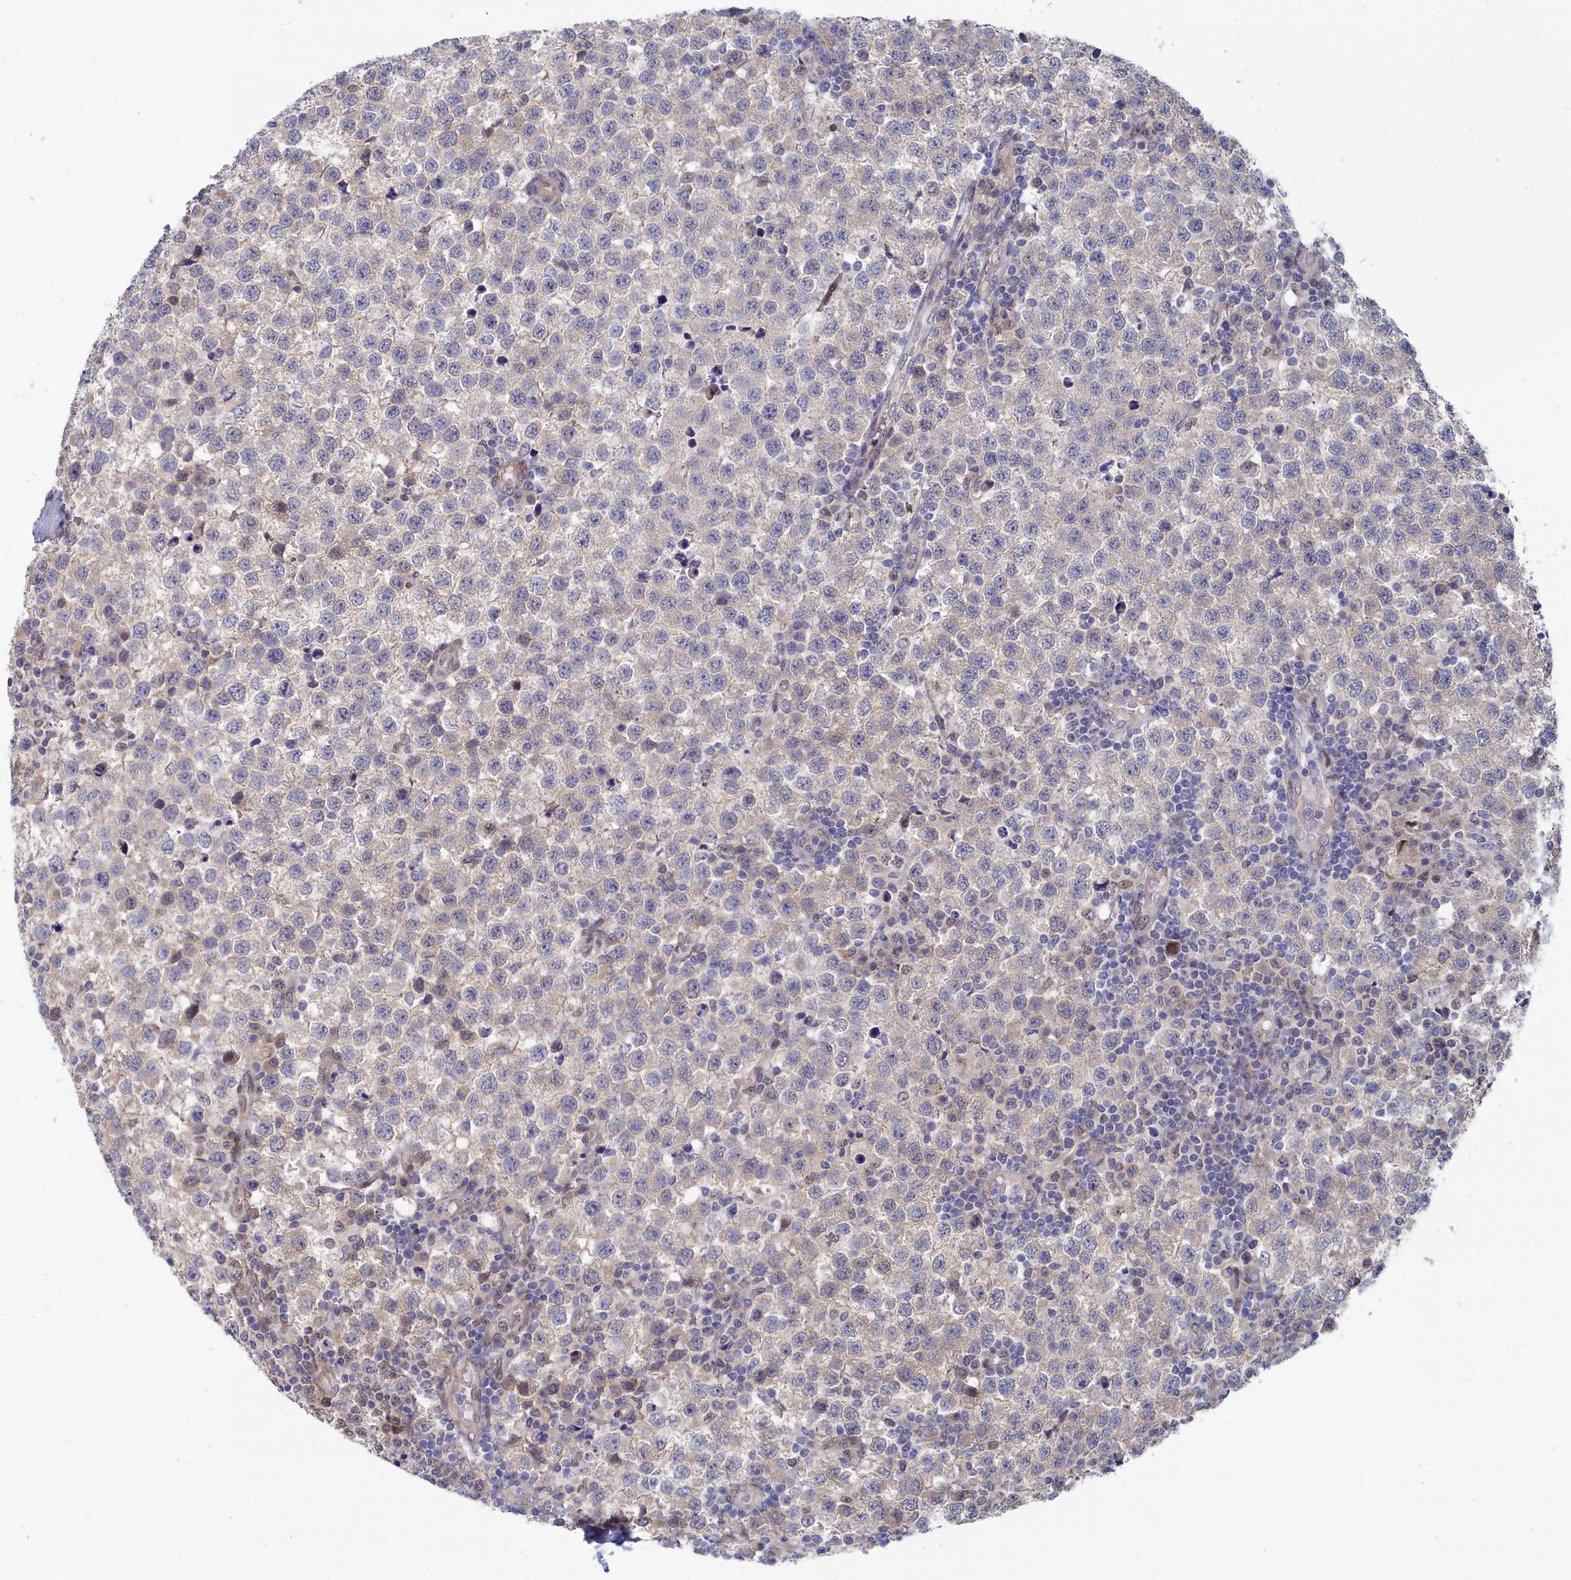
{"staining": {"intensity": "negative", "quantity": "none", "location": "none"}, "tissue": "testis cancer", "cell_type": "Tumor cells", "image_type": "cancer", "snomed": [{"axis": "morphology", "description": "Seminoma, NOS"}, {"axis": "topography", "description": "Testis"}], "caption": "A histopathology image of human seminoma (testis) is negative for staining in tumor cells.", "gene": "RPS27A", "patient": {"sex": "male", "age": 34}}